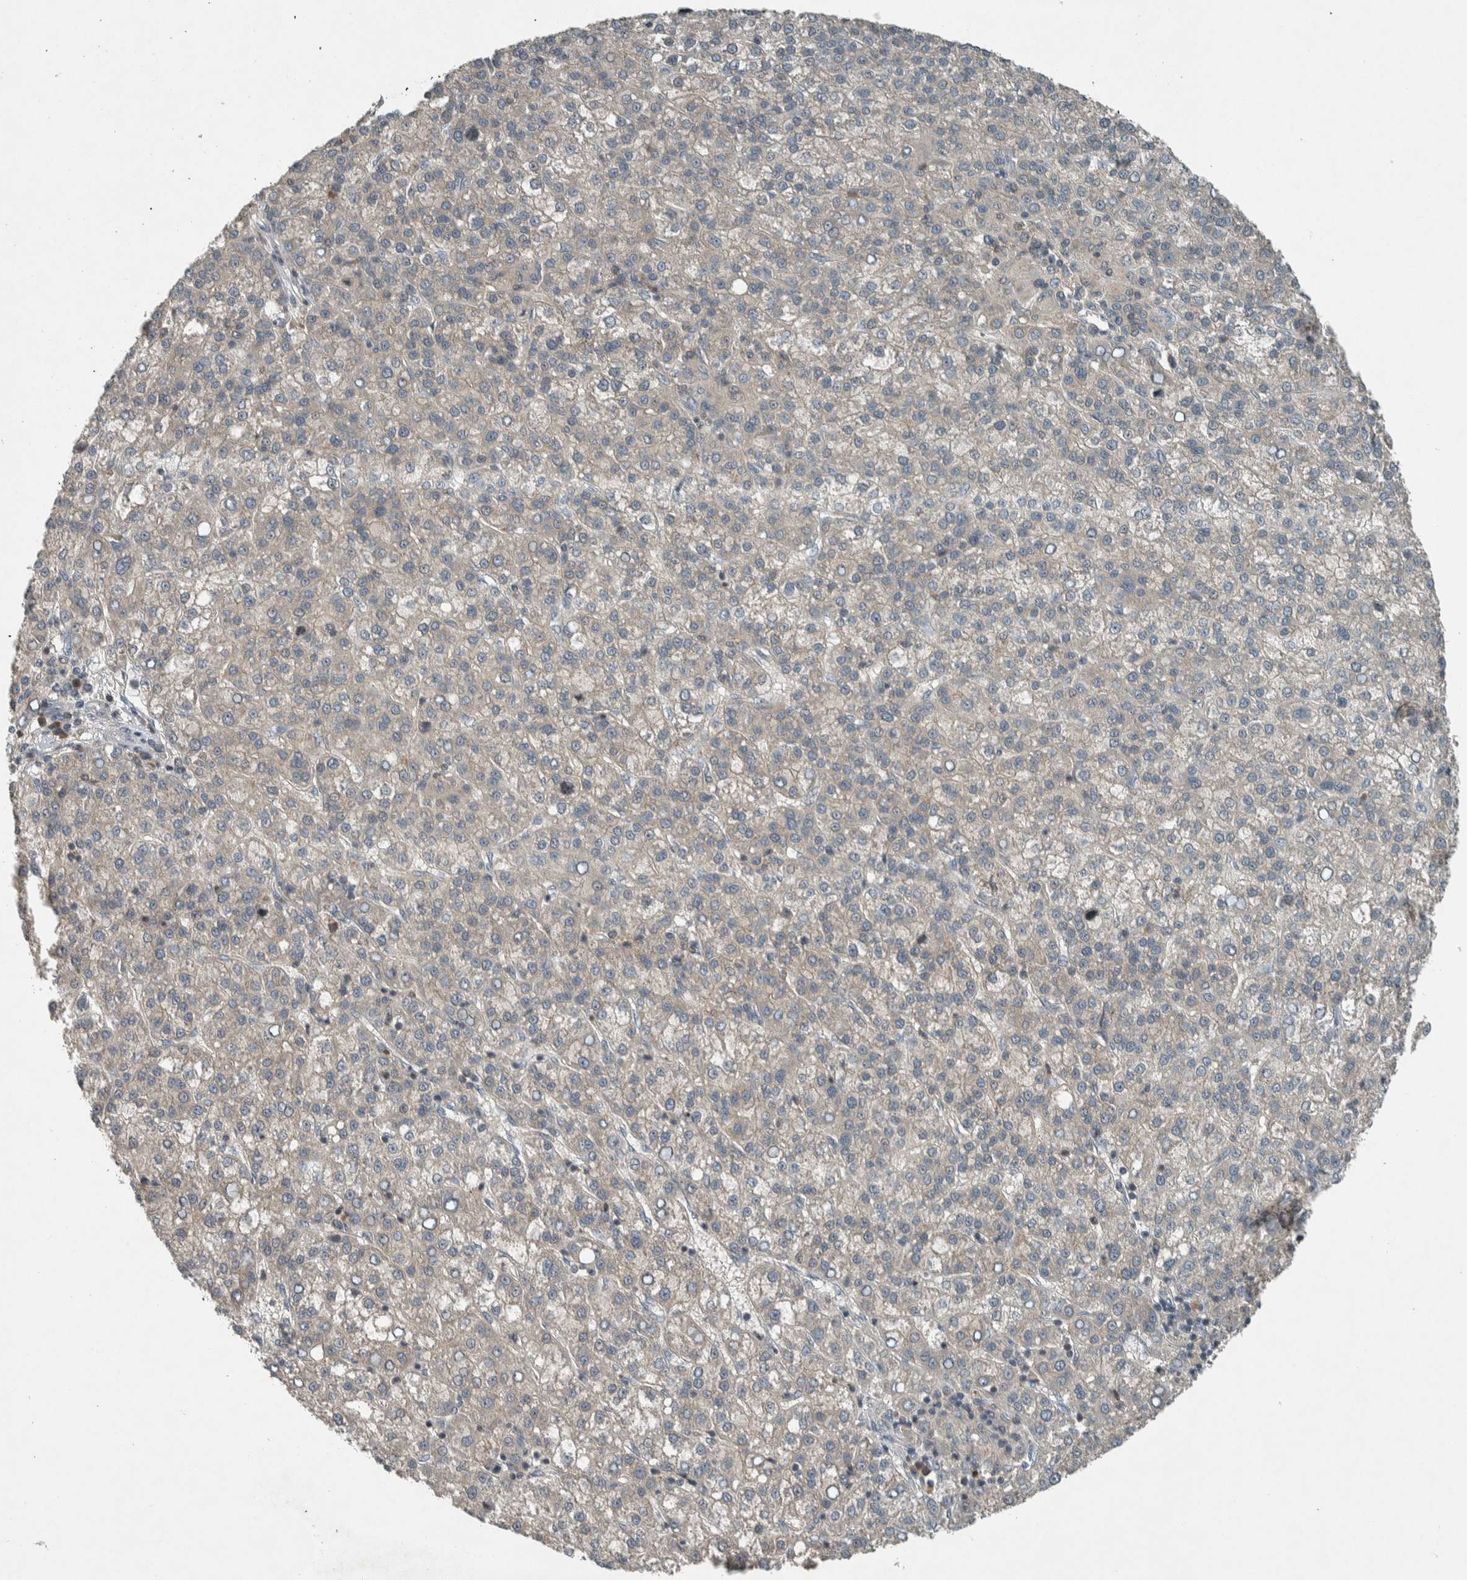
{"staining": {"intensity": "negative", "quantity": "none", "location": "none"}, "tissue": "liver cancer", "cell_type": "Tumor cells", "image_type": "cancer", "snomed": [{"axis": "morphology", "description": "Carcinoma, Hepatocellular, NOS"}, {"axis": "topography", "description": "Liver"}], "caption": "This is an IHC image of human liver cancer (hepatocellular carcinoma). There is no staining in tumor cells.", "gene": "CLCN2", "patient": {"sex": "female", "age": 58}}